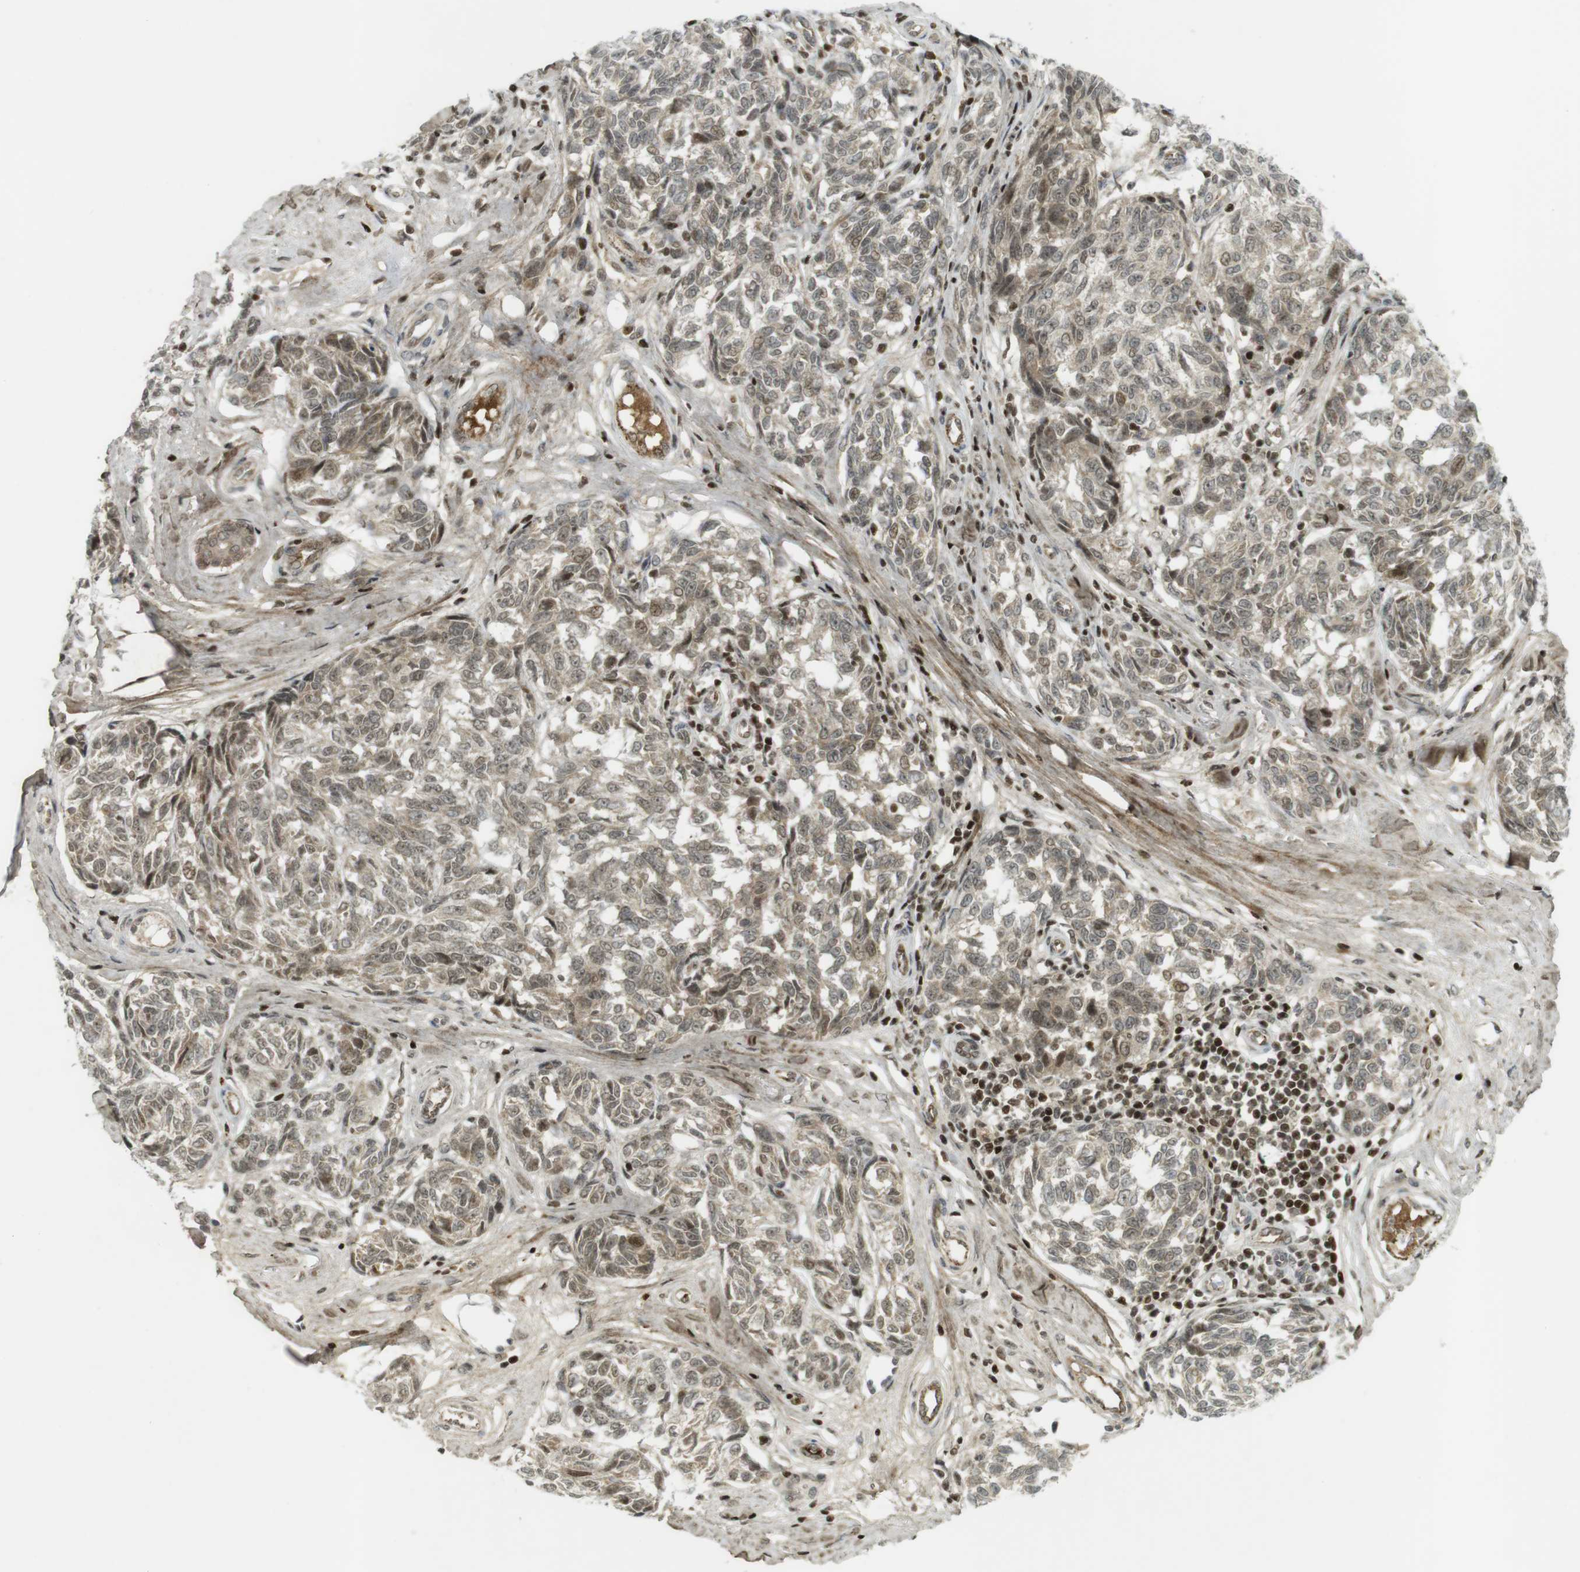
{"staining": {"intensity": "weak", "quantity": ">75%", "location": "cytoplasmic/membranous,nuclear"}, "tissue": "melanoma", "cell_type": "Tumor cells", "image_type": "cancer", "snomed": [{"axis": "morphology", "description": "Malignant melanoma, NOS"}, {"axis": "topography", "description": "Skin"}], "caption": "Human malignant melanoma stained for a protein (brown) shows weak cytoplasmic/membranous and nuclear positive expression in approximately >75% of tumor cells.", "gene": "PPP1R13B", "patient": {"sex": "female", "age": 64}}